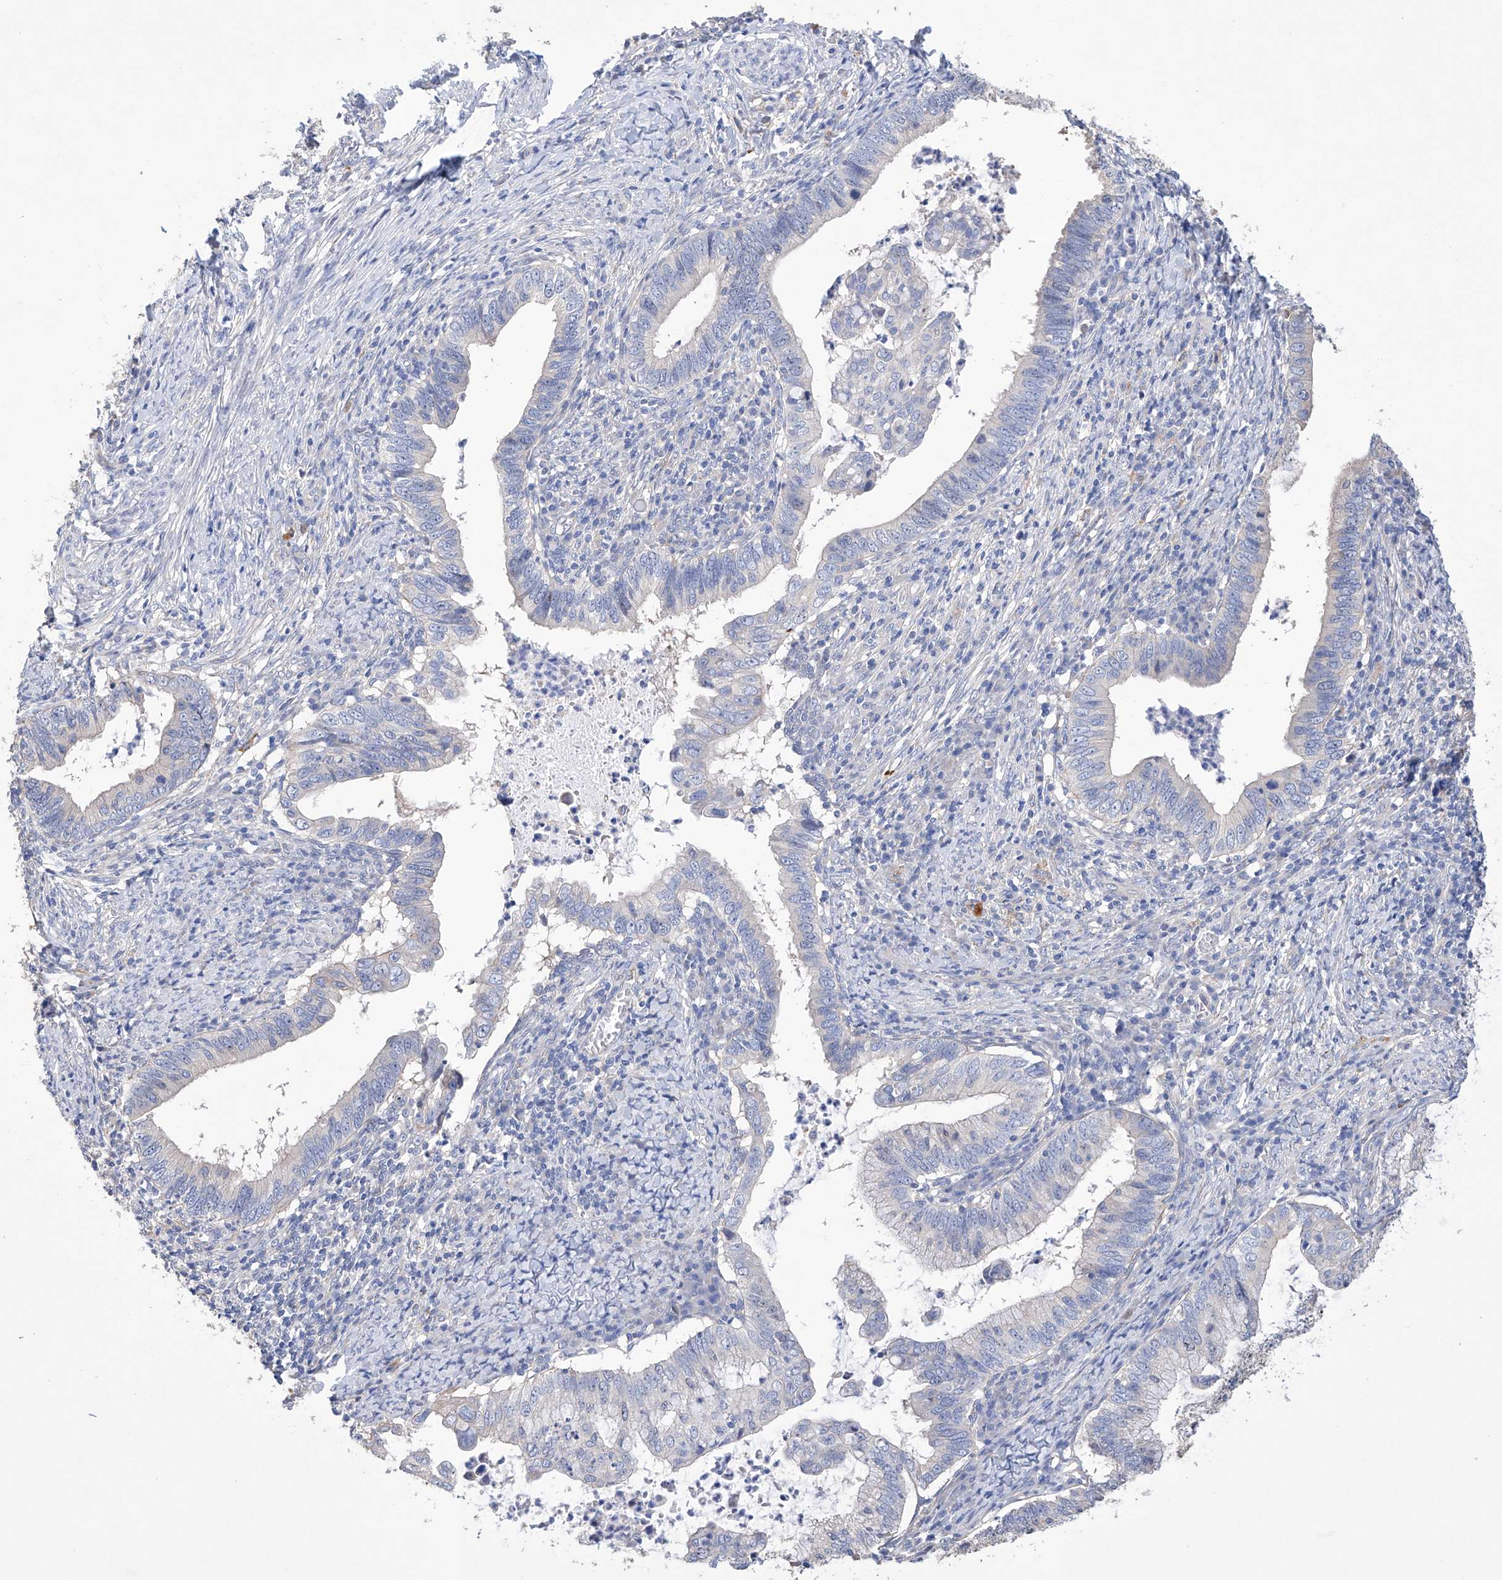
{"staining": {"intensity": "negative", "quantity": "none", "location": "none"}, "tissue": "cervical cancer", "cell_type": "Tumor cells", "image_type": "cancer", "snomed": [{"axis": "morphology", "description": "Adenocarcinoma, NOS"}, {"axis": "topography", "description": "Cervix"}], "caption": "Immunohistochemical staining of human cervical cancer shows no significant positivity in tumor cells.", "gene": "AFG1L", "patient": {"sex": "female", "age": 36}}